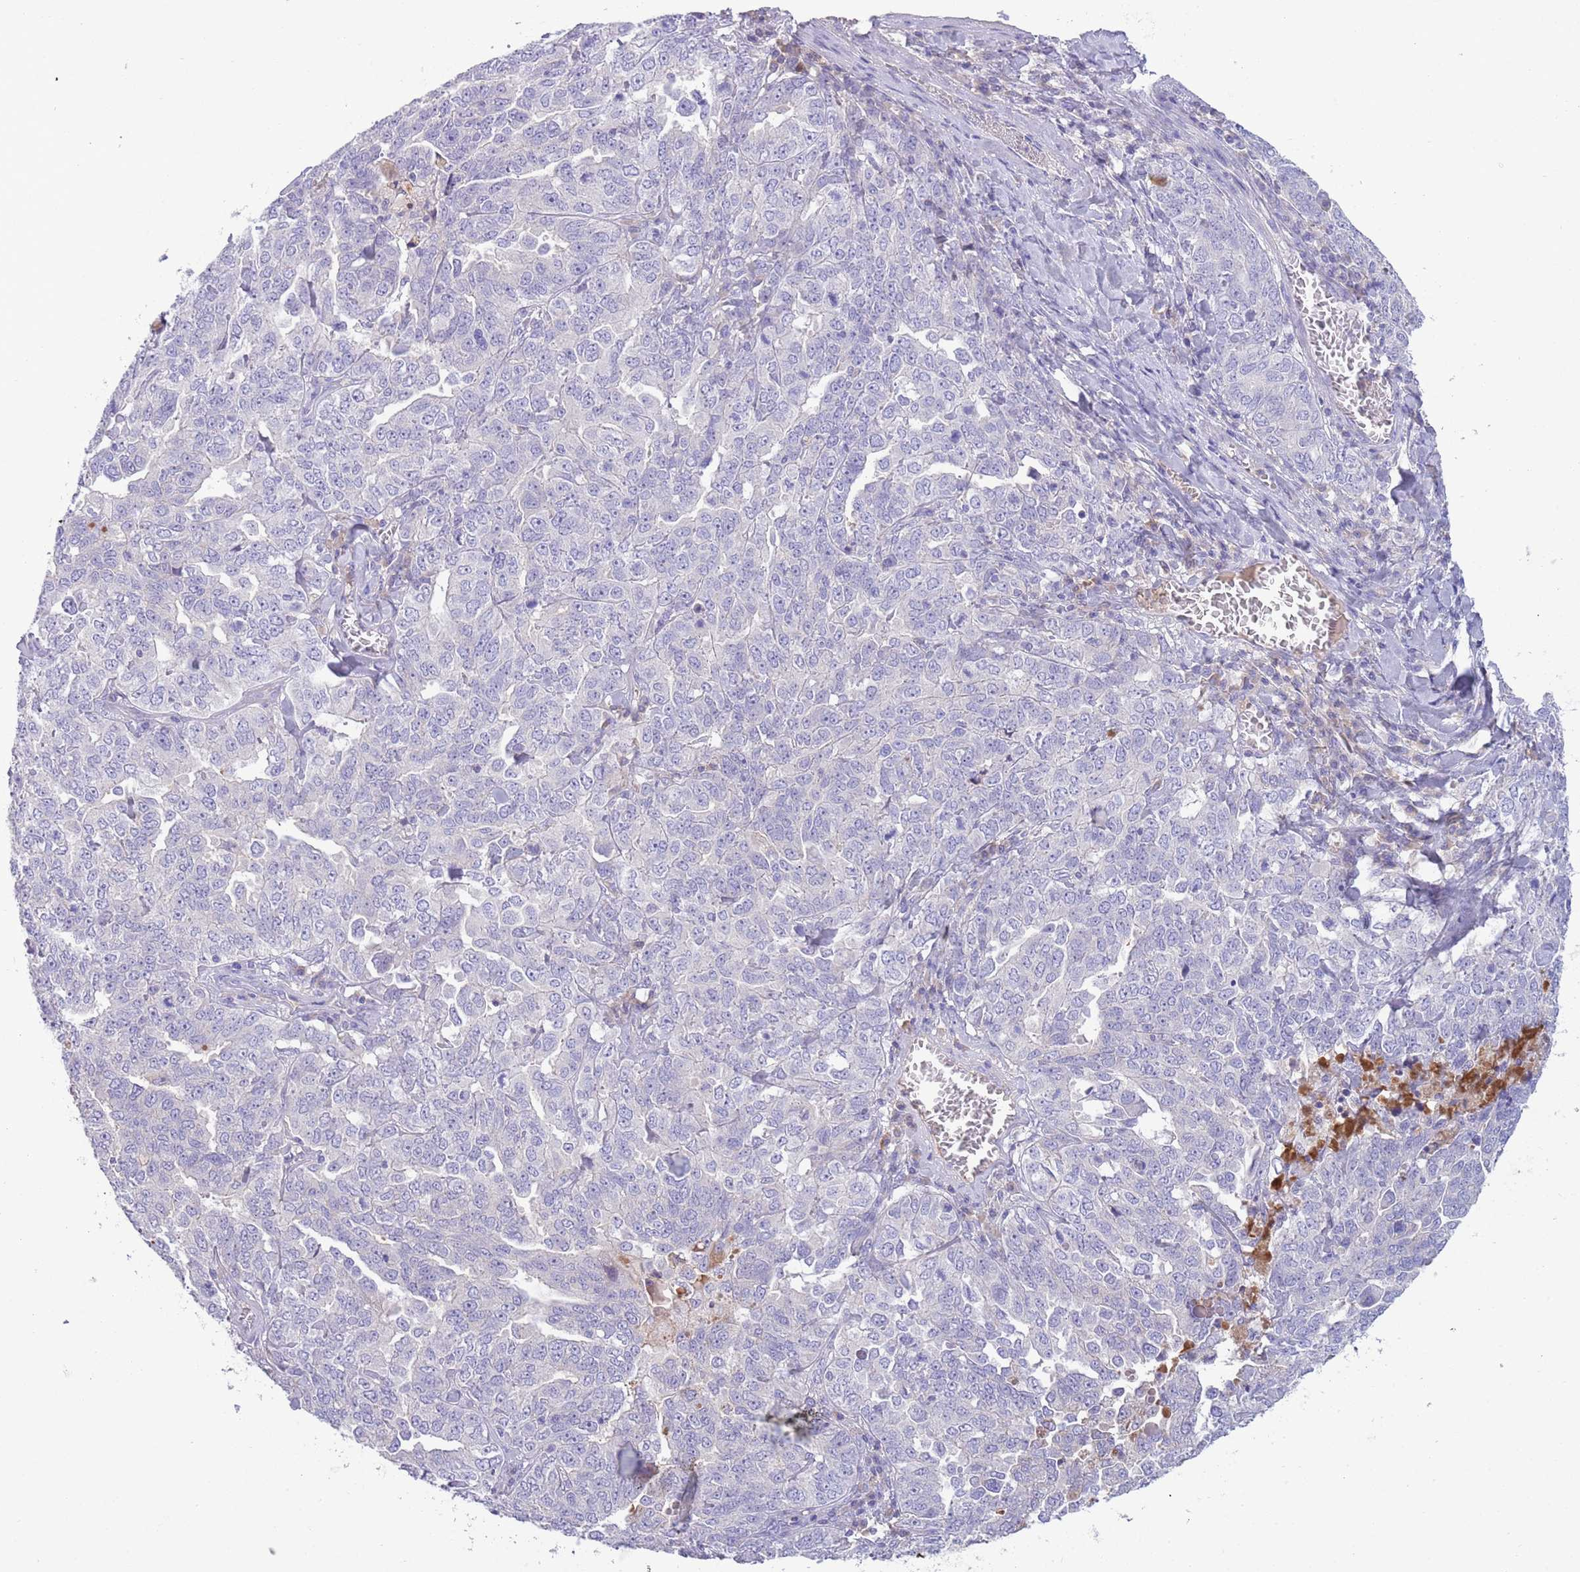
{"staining": {"intensity": "negative", "quantity": "none", "location": "none"}, "tissue": "ovarian cancer", "cell_type": "Tumor cells", "image_type": "cancer", "snomed": [{"axis": "morphology", "description": "Carcinoma, endometroid"}, {"axis": "topography", "description": "Ovary"}], "caption": "Ovarian cancer stained for a protein using IHC exhibits no staining tumor cells.", "gene": "IGFL4", "patient": {"sex": "female", "age": 62}}